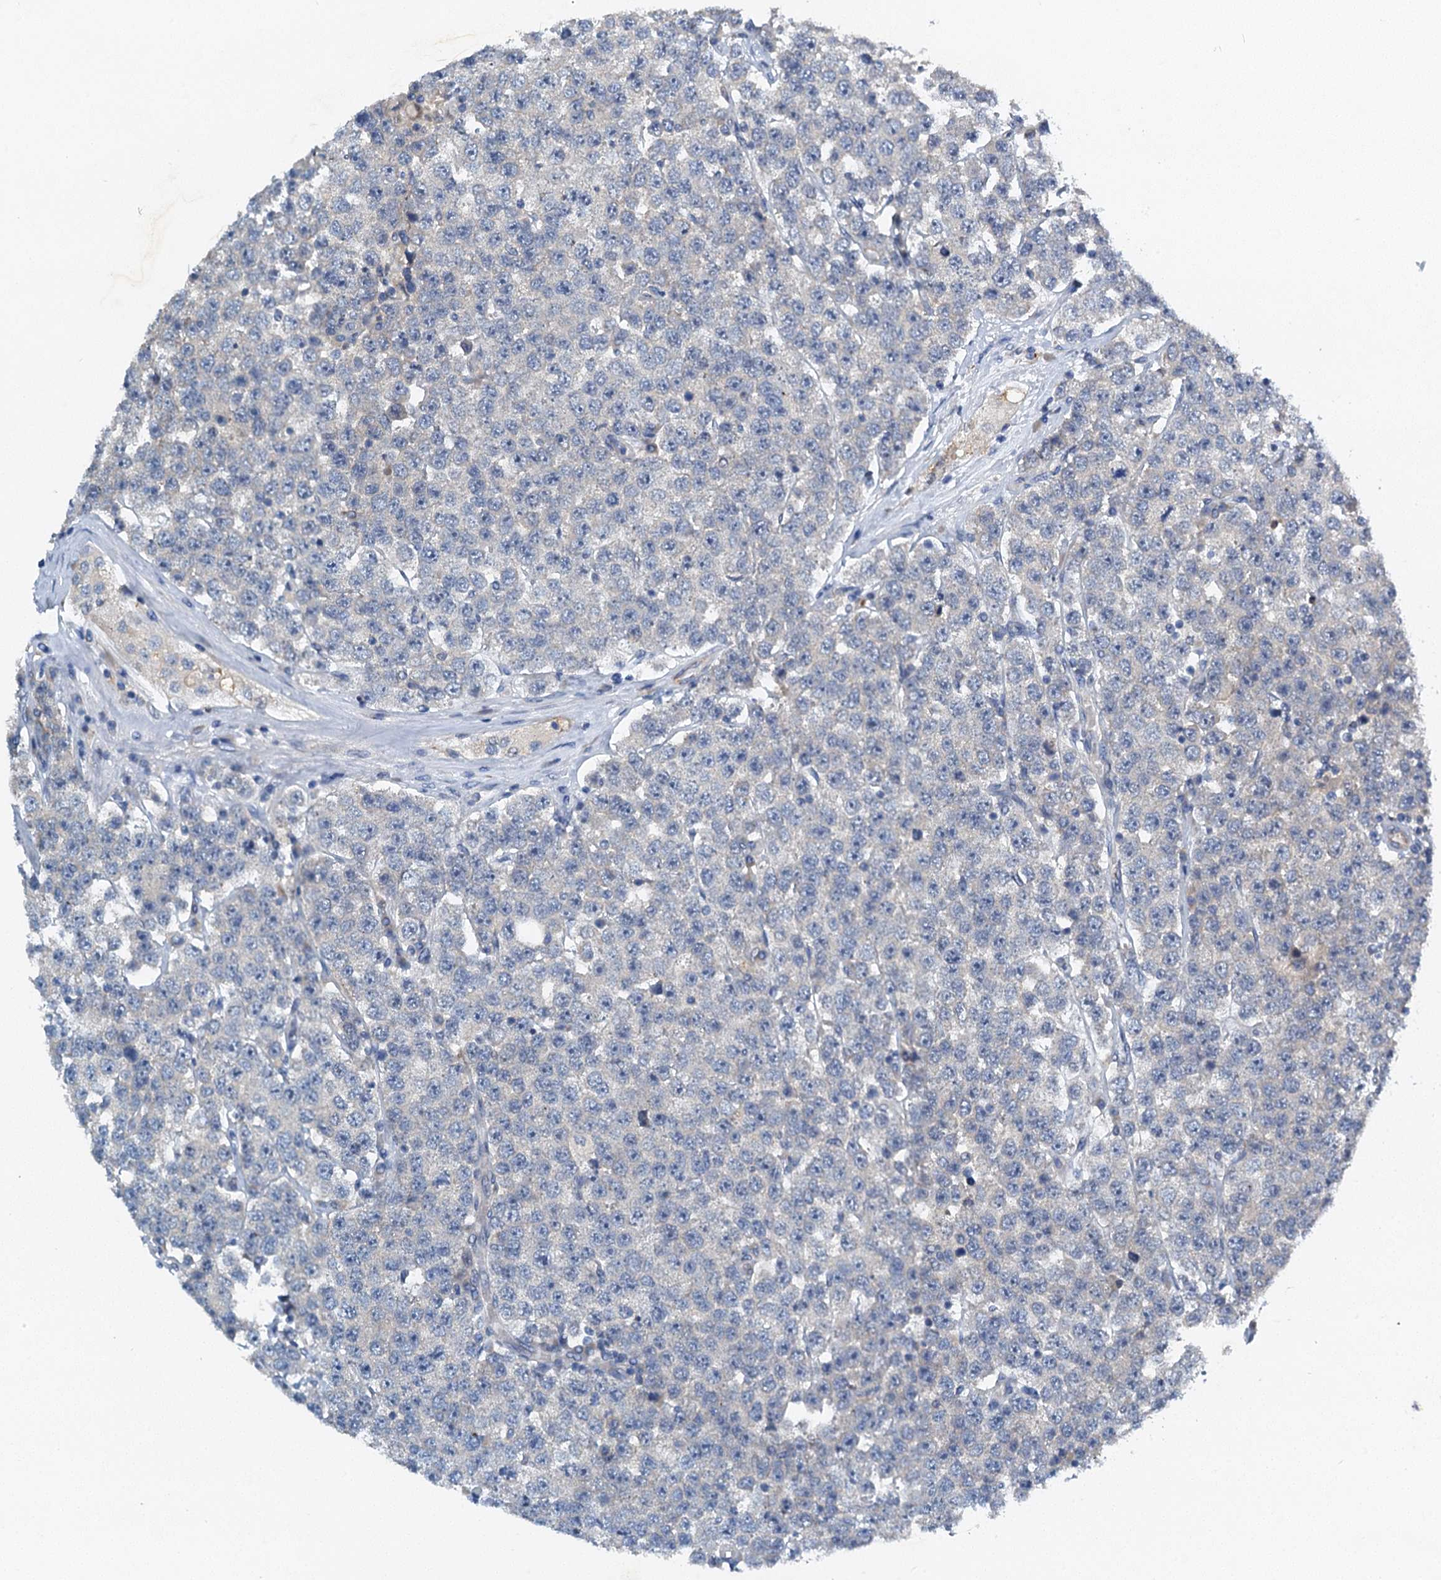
{"staining": {"intensity": "negative", "quantity": "none", "location": "none"}, "tissue": "testis cancer", "cell_type": "Tumor cells", "image_type": "cancer", "snomed": [{"axis": "morphology", "description": "Seminoma, NOS"}, {"axis": "topography", "description": "Testis"}], "caption": "Tumor cells are negative for protein expression in human testis cancer.", "gene": "ZNF606", "patient": {"sex": "male", "age": 28}}